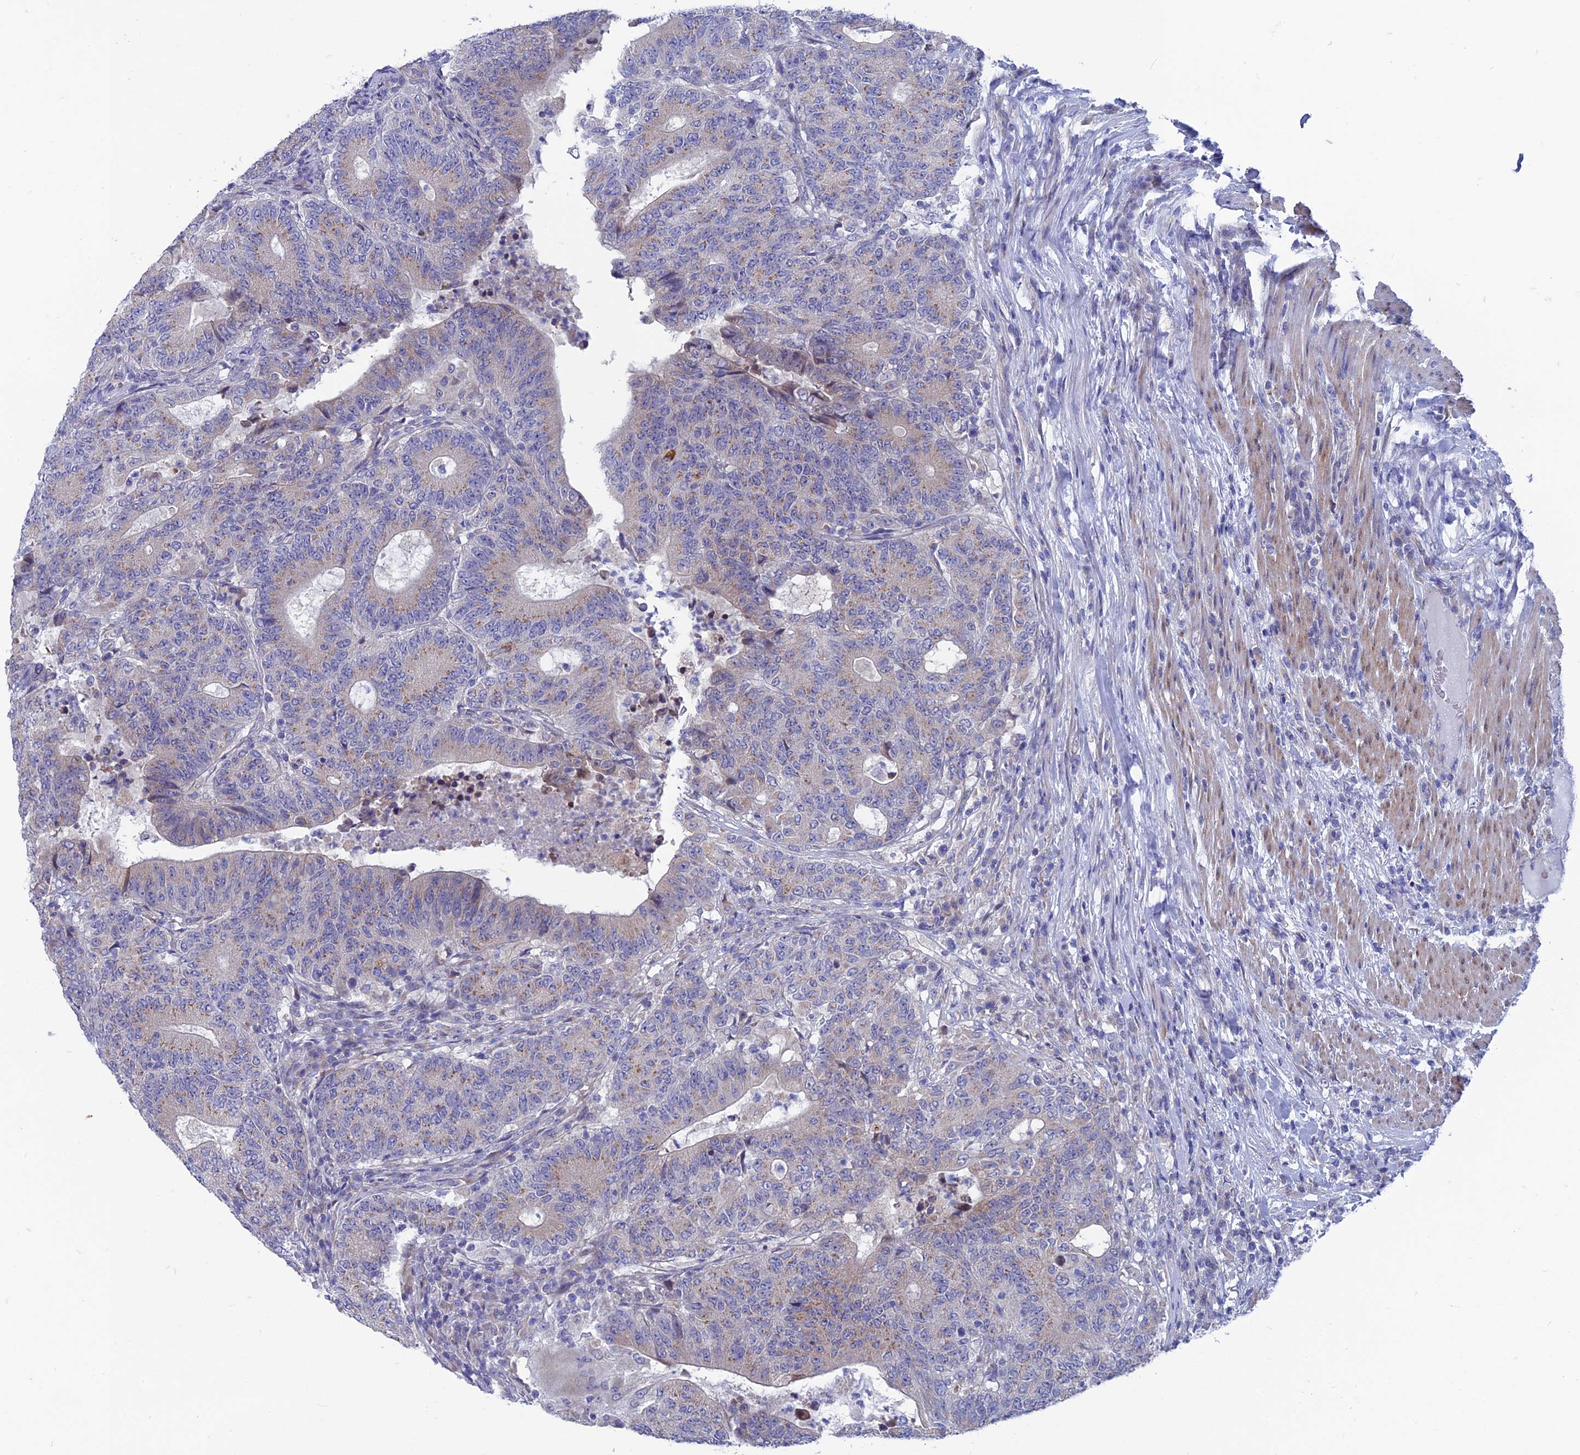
{"staining": {"intensity": "weak", "quantity": "25%-75%", "location": "cytoplasmic/membranous"}, "tissue": "colorectal cancer", "cell_type": "Tumor cells", "image_type": "cancer", "snomed": [{"axis": "morphology", "description": "Adenocarcinoma, NOS"}, {"axis": "topography", "description": "Colon"}], "caption": "Weak cytoplasmic/membranous positivity for a protein is seen in approximately 25%-75% of tumor cells of colorectal cancer (adenocarcinoma) using IHC.", "gene": "AK4", "patient": {"sex": "female", "age": 75}}